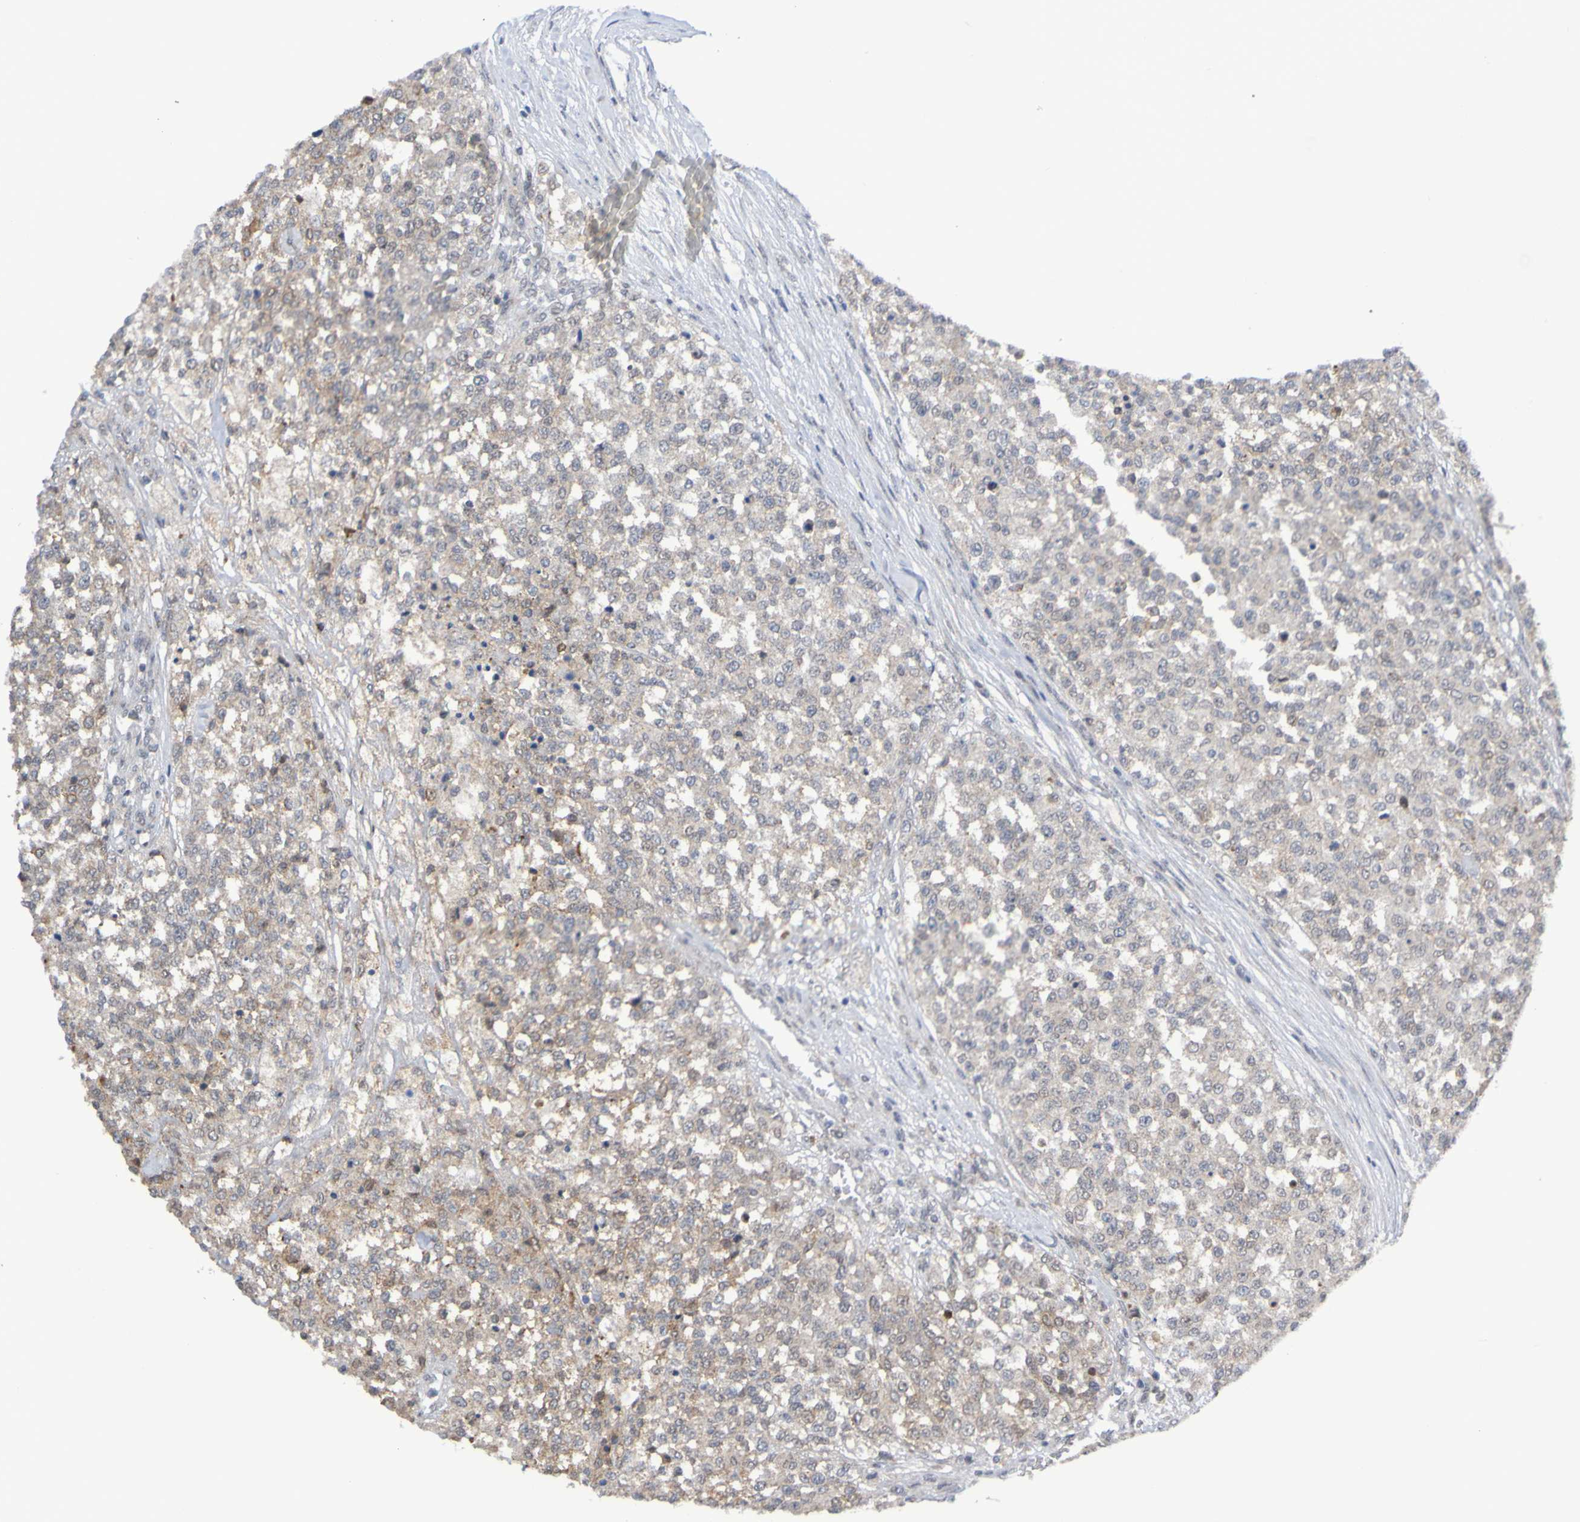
{"staining": {"intensity": "weak", "quantity": "<25%", "location": "cytoplasmic/membranous"}, "tissue": "testis cancer", "cell_type": "Tumor cells", "image_type": "cancer", "snomed": [{"axis": "morphology", "description": "Seminoma, NOS"}, {"axis": "topography", "description": "Testis"}], "caption": "Image shows no significant protein staining in tumor cells of testis seminoma.", "gene": "ITLN1", "patient": {"sex": "male", "age": 59}}